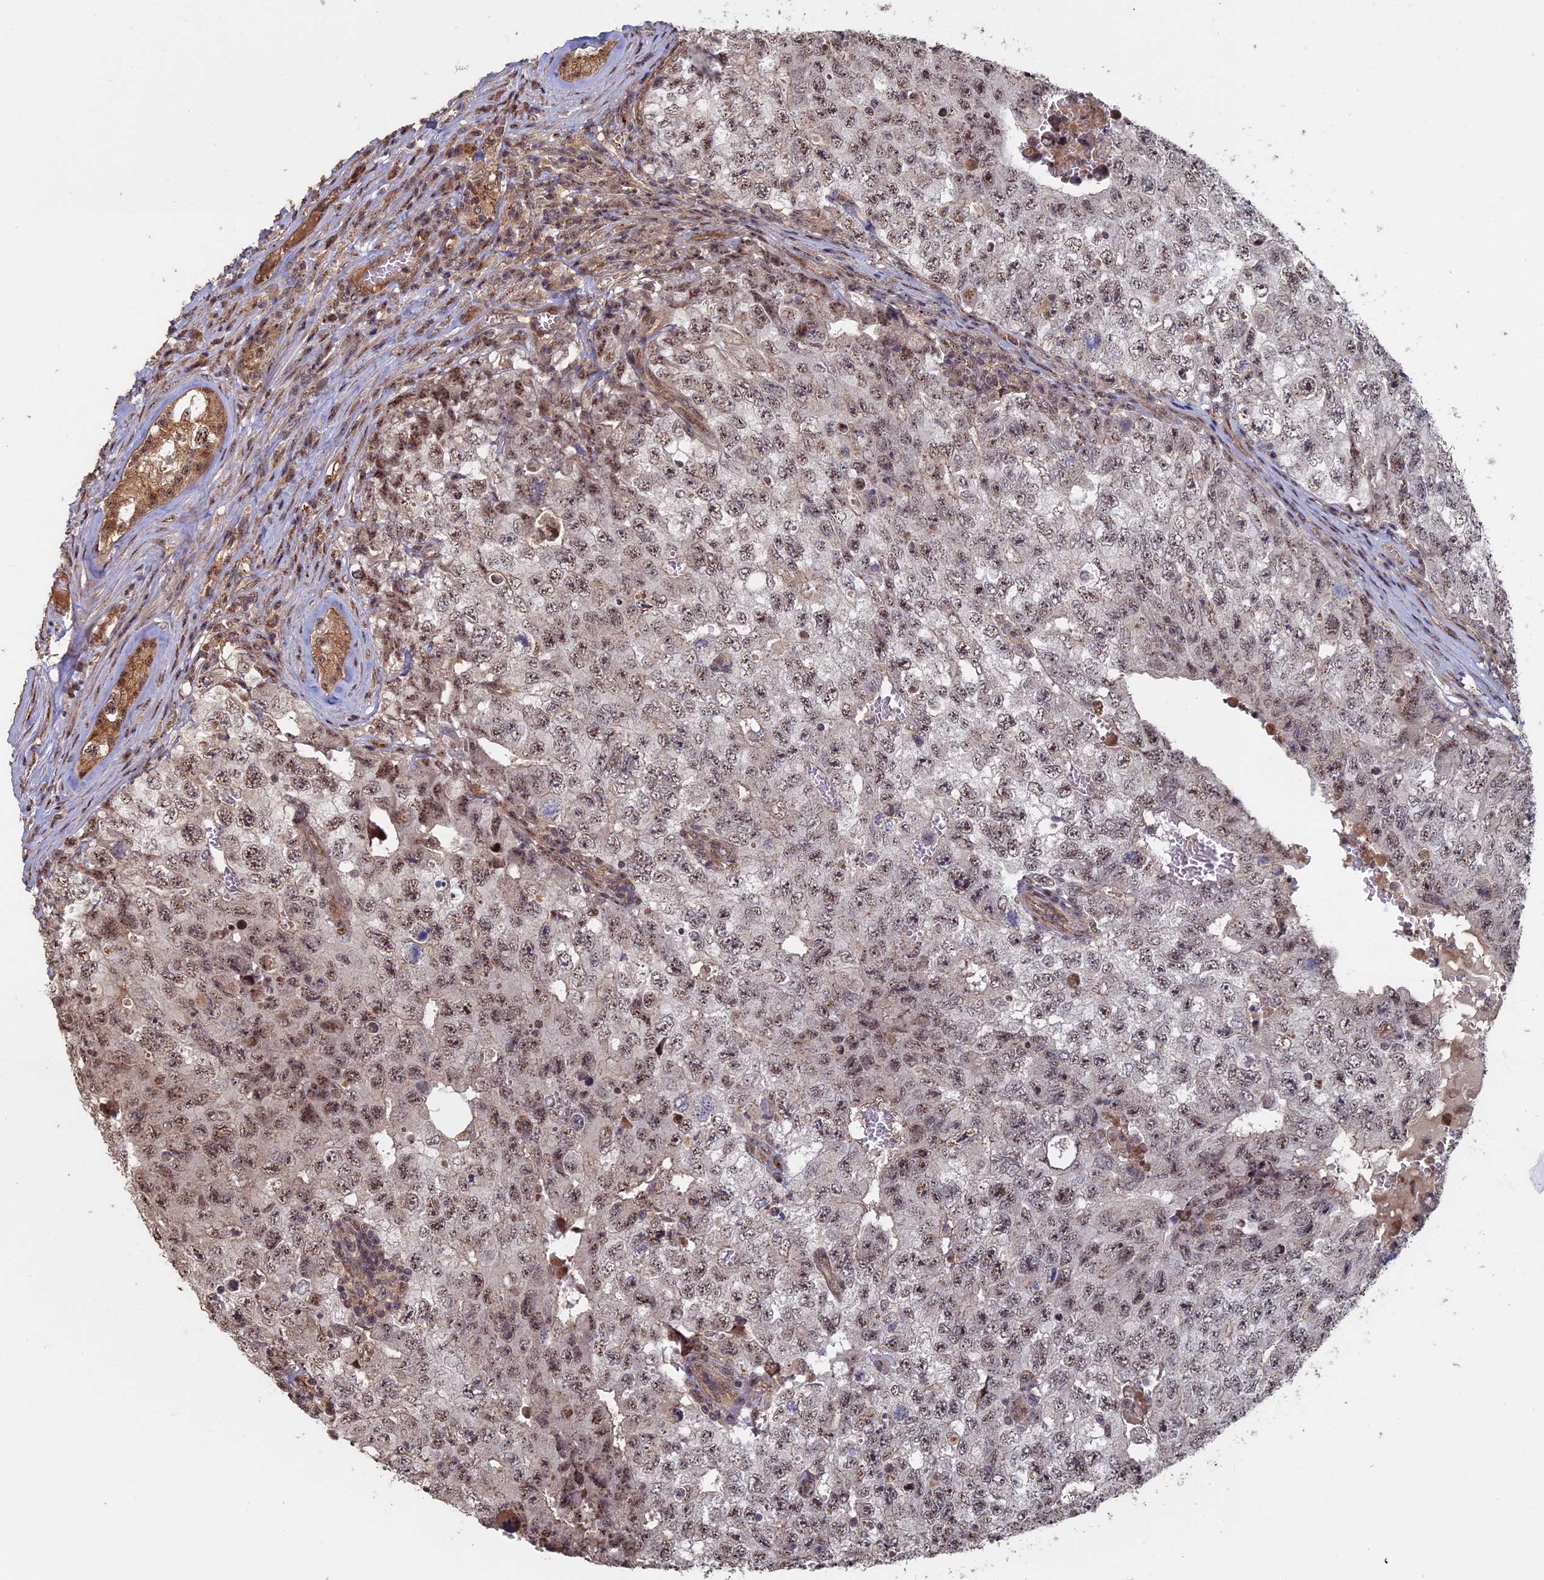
{"staining": {"intensity": "moderate", "quantity": ">75%", "location": "nuclear"}, "tissue": "testis cancer", "cell_type": "Tumor cells", "image_type": "cancer", "snomed": [{"axis": "morphology", "description": "Carcinoma, Embryonal, NOS"}, {"axis": "topography", "description": "Testis"}], "caption": "Testis embryonal carcinoma tissue demonstrates moderate nuclear positivity in approximately >75% of tumor cells, visualized by immunohistochemistry. The staining is performed using DAB brown chromogen to label protein expression. The nuclei are counter-stained blue using hematoxylin.", "gene": "KIAA1328", "patient": {"sex": "male", "age": 17}}